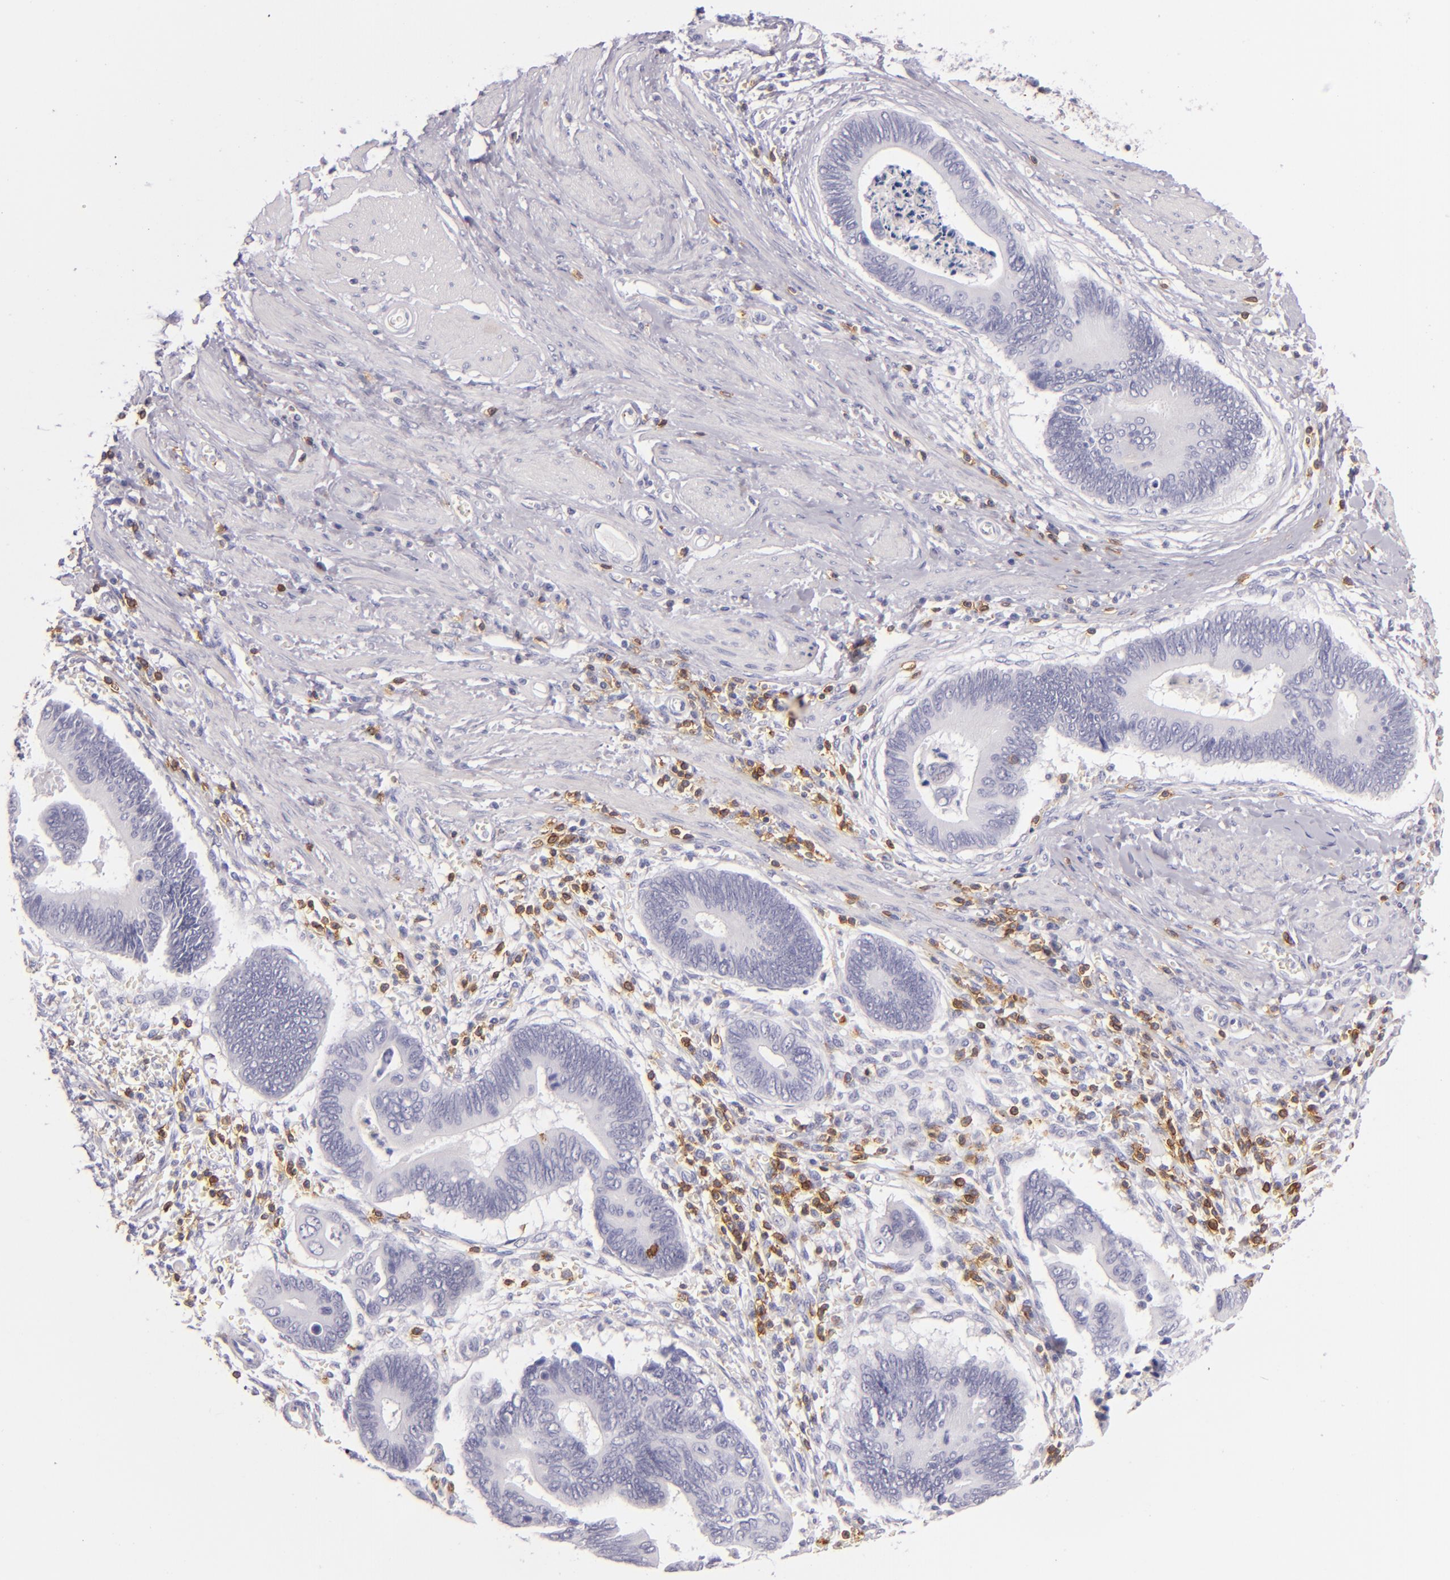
{"staining": {"intensity": "negative", "quantity": "none", "location": "none"}, "tissue": "pancreatic cancer", "cell_type": "Tumor cells", "image_type": "cancer", "snomed": [{"axis": "morphology", "description": "Adenocarcinoma, NOS"}, {"axis": "topography", "description": "Pancreas"}], "caption": "There is no significant expression in tumor cells of pancreatic cancer (adenocarcinoma).", "gene": "LAT", "patient": {"sex": "female", "age": 70}}